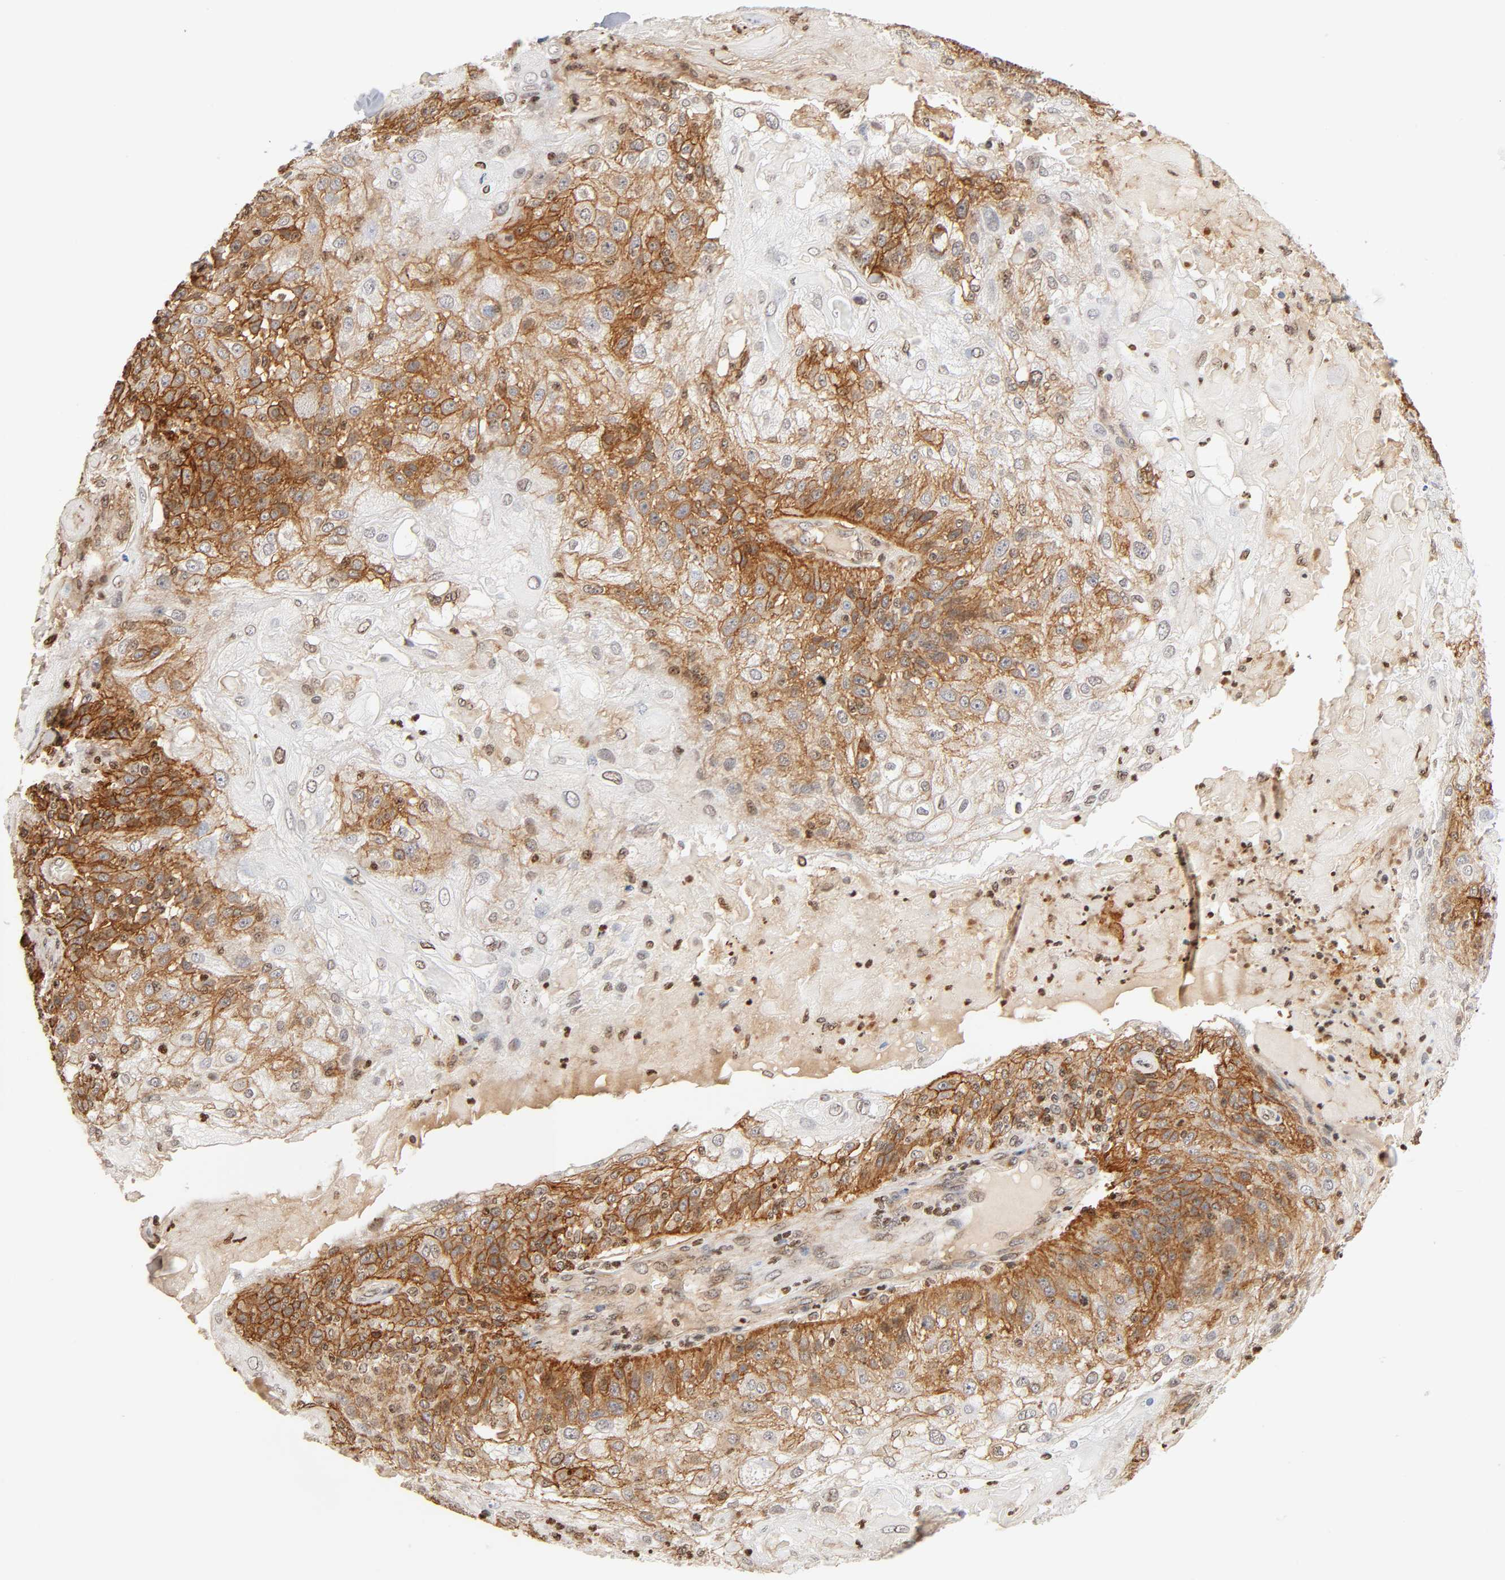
{"staining": {"intensity": "moderate", "quantity": "25%-75%", "location": "cytoplasmic/membranous"}, "tissue": "skin cancer", "cell_type": "Tumor cells", "image_type": "cancer", "snomed": [{"axis": "morphology", "description": "Normal tissue, NOS"}, {"axis": "morphology", "description": "Squamous cell carcinoma, NOS"}, {"axis": "topography", "description": "Skin"}], "caption": "Squamous cell carcinoma (skin) stained with IHC reveals moderate cytoplasmic/membranous positivity in approximately 25%-75% of tumor cells.", "gene": "ITGAV", "patient": {"sex": "female", "age": 83}}